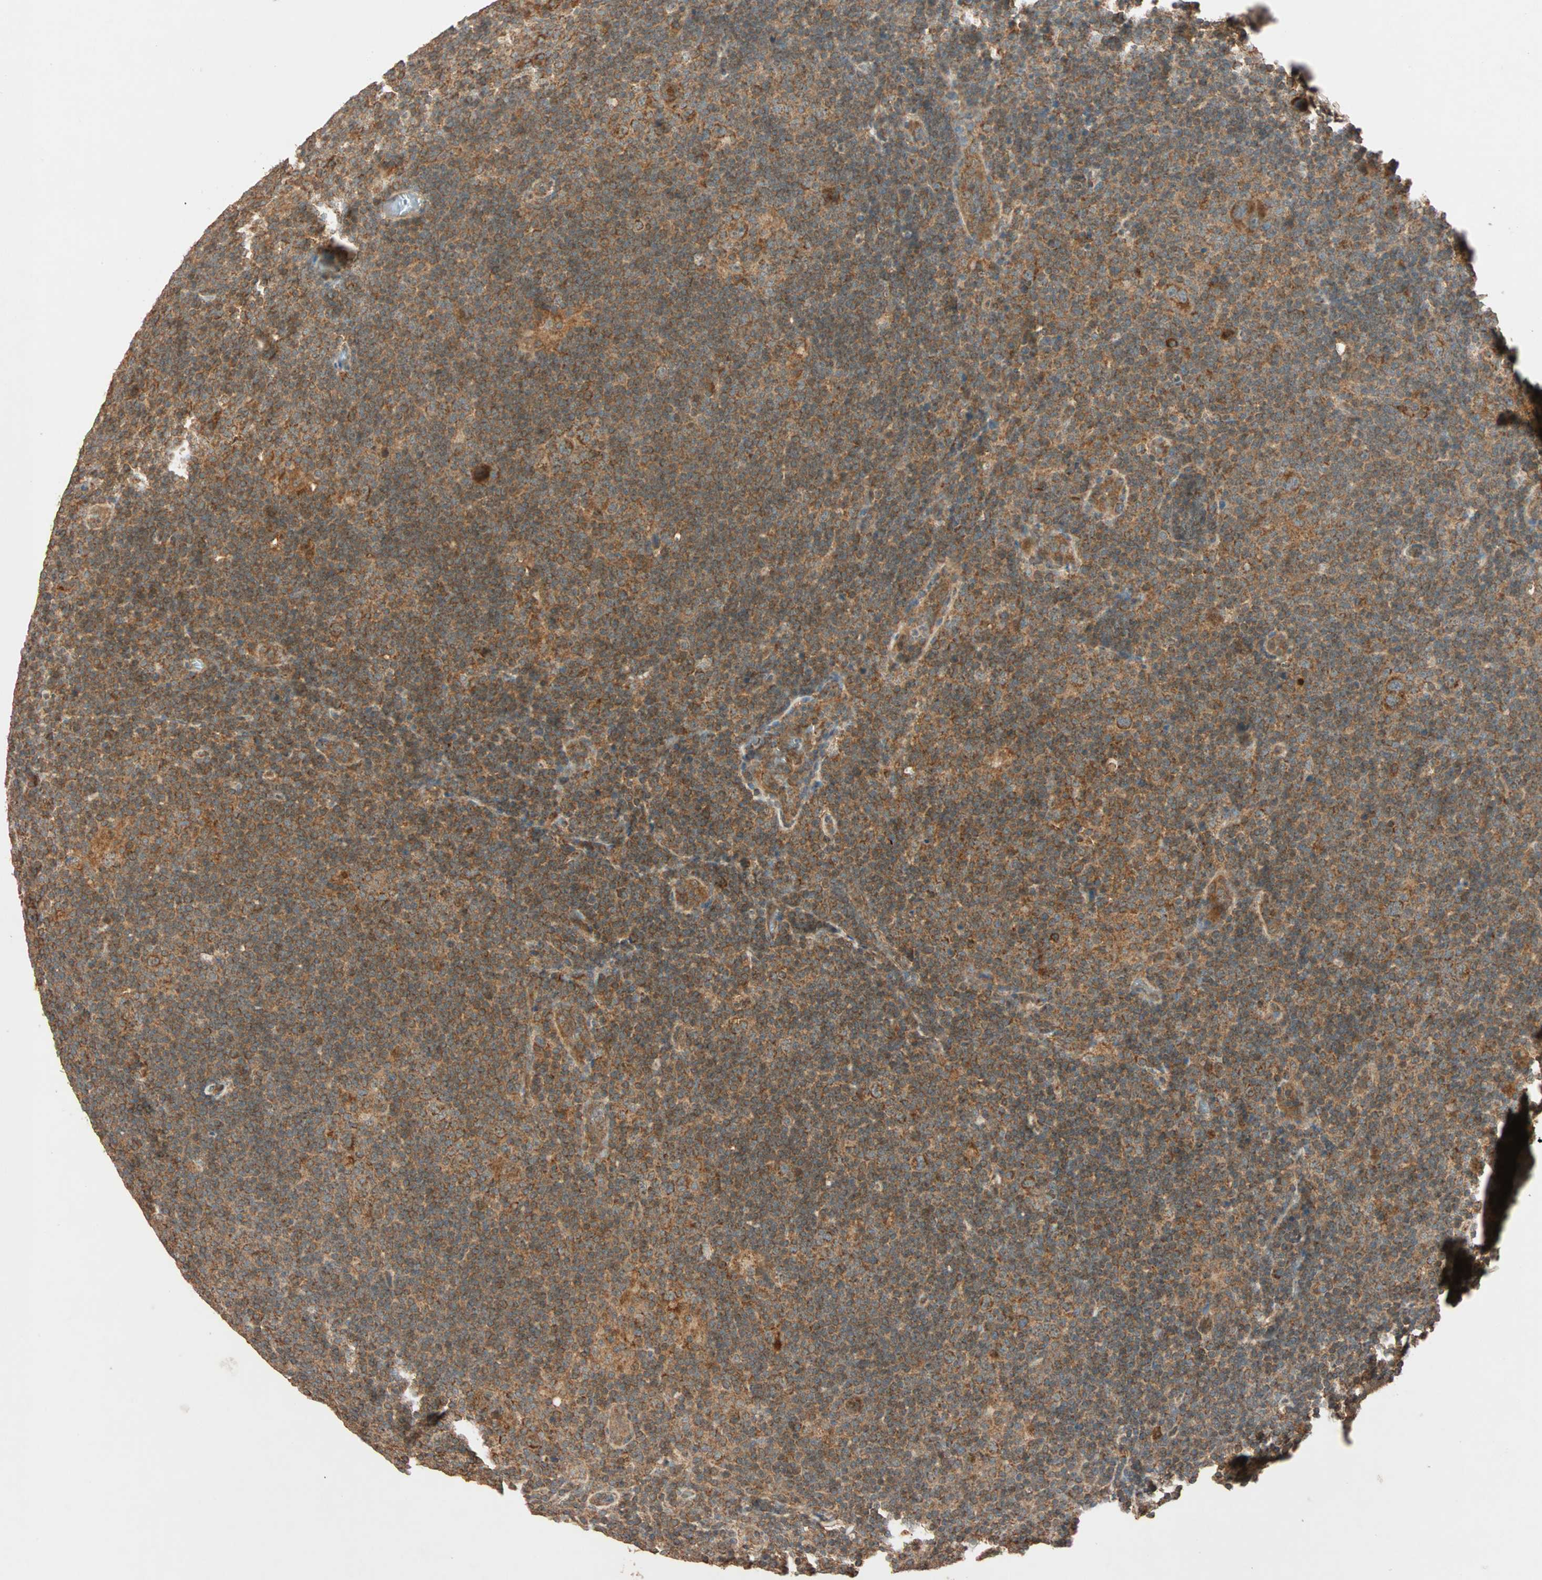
{"staining": {"intensity": "strong", "quantity": ">75%", "location": "cytoplasmic/membranous"}, "tissue": "lymphoma", "cell_type": "Tumor cells", "image_type": "cancer", "snomed": [{"axis": "morphology", "description": "Hodgkin's disease, NOS"}, {"axis": "topography", "description": "Lymph node"}], "caption": "Tumor cells show strong cytoplasmic/membranous expression in about >75% of cells in lymphoma.", "gene": "MAPK1", "patient": {"sex": "female", "age": 57}}